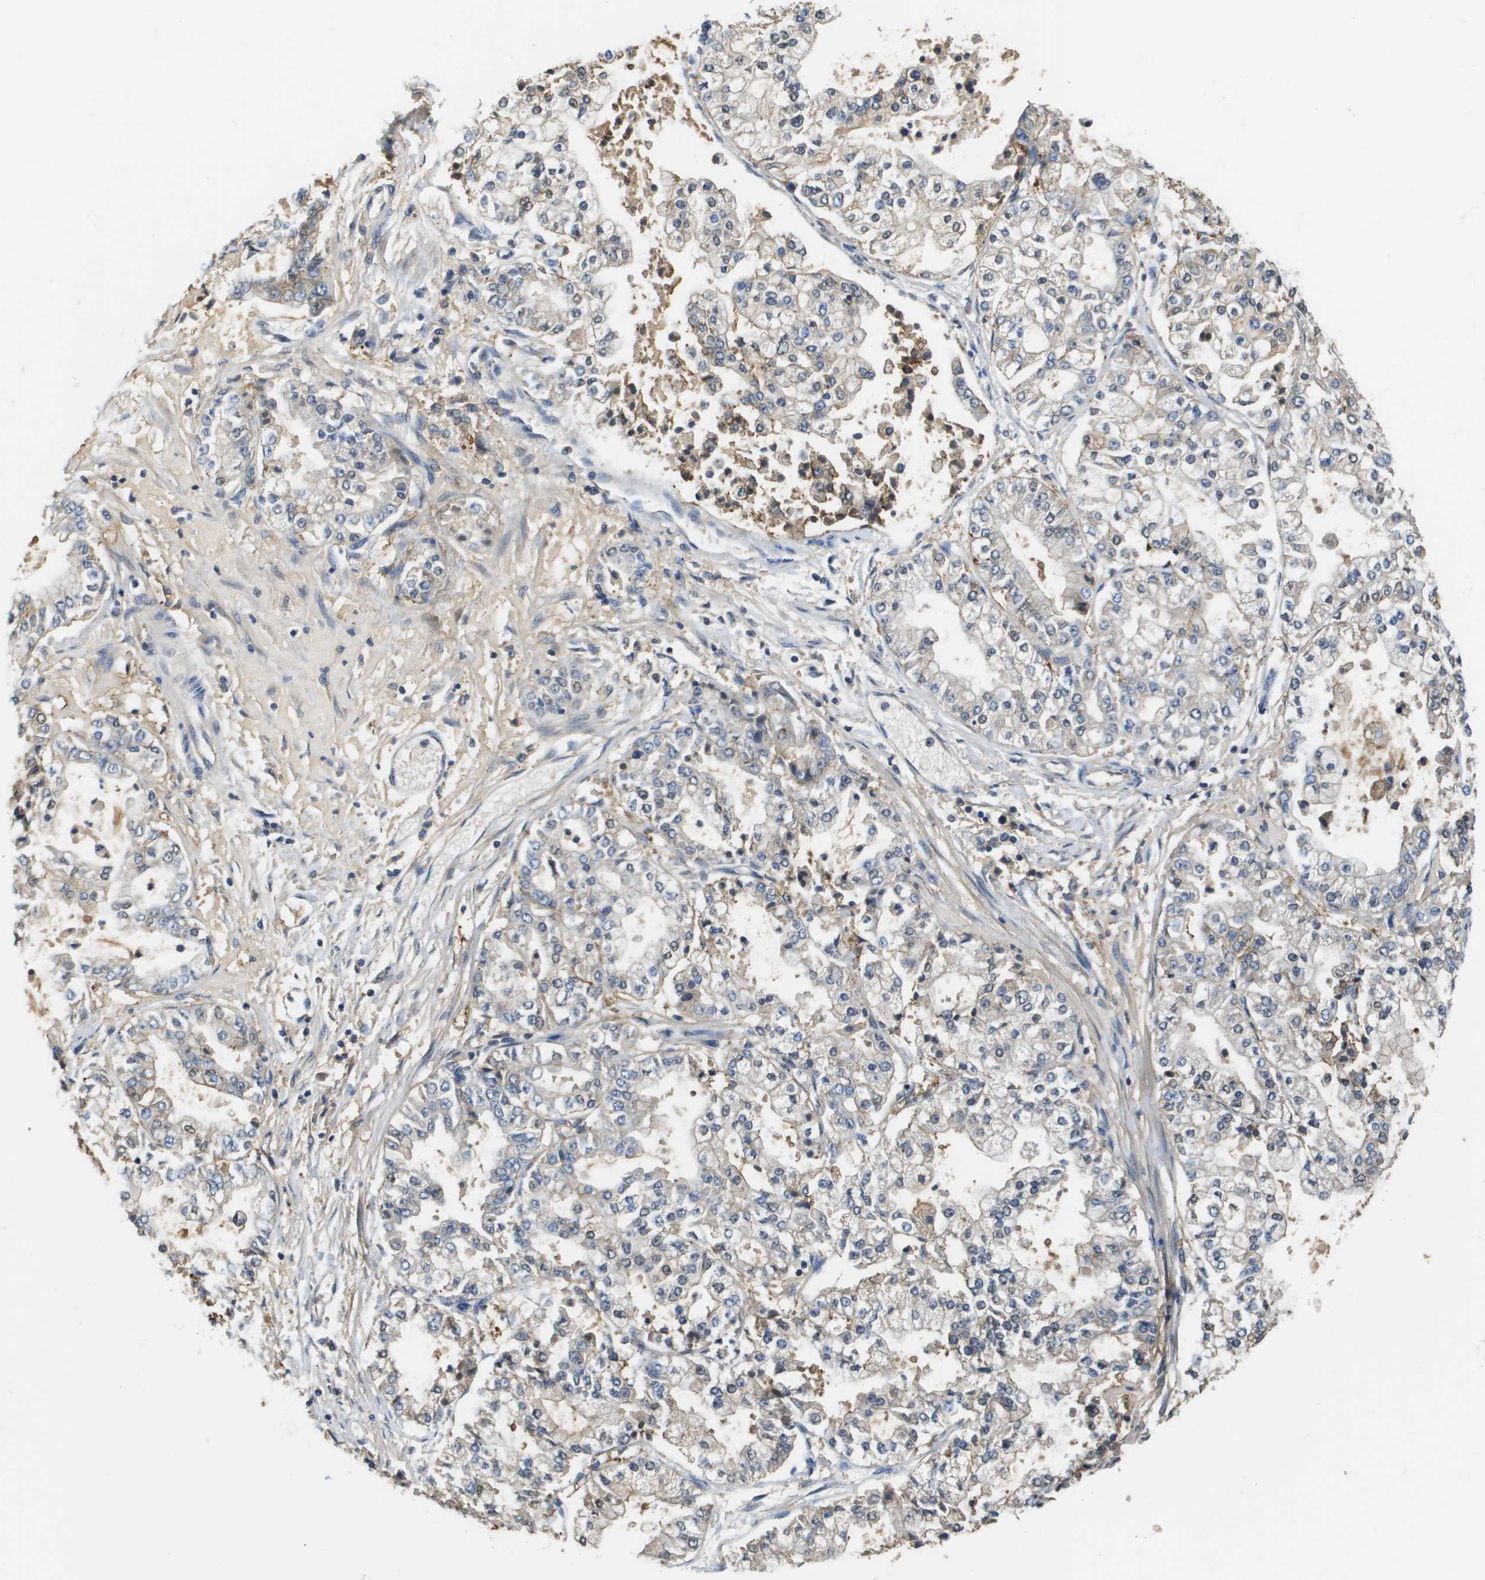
{"staining": {"intensity": "weak", "quantity": "<25%", "location": "cytoplasmic/membranous"}, "tissue": "stomach cancer", "cell_type": "Tumor cells", "image_type": "cancer", "snomed": [{"axis": "morphology", "description": "Adenocarcinoma, NOS"}, {"axis": "topography", "description": "Stomach"}], "caption": "An image of human stomach cancer (adenocarcinoma) is negative for staining in tumor cells. (Brightfield microscopy of DAB immunohistochemistry at high magnification).", "gene": "SLC16A3", "patient": {"sex": "male", "age": 76}}